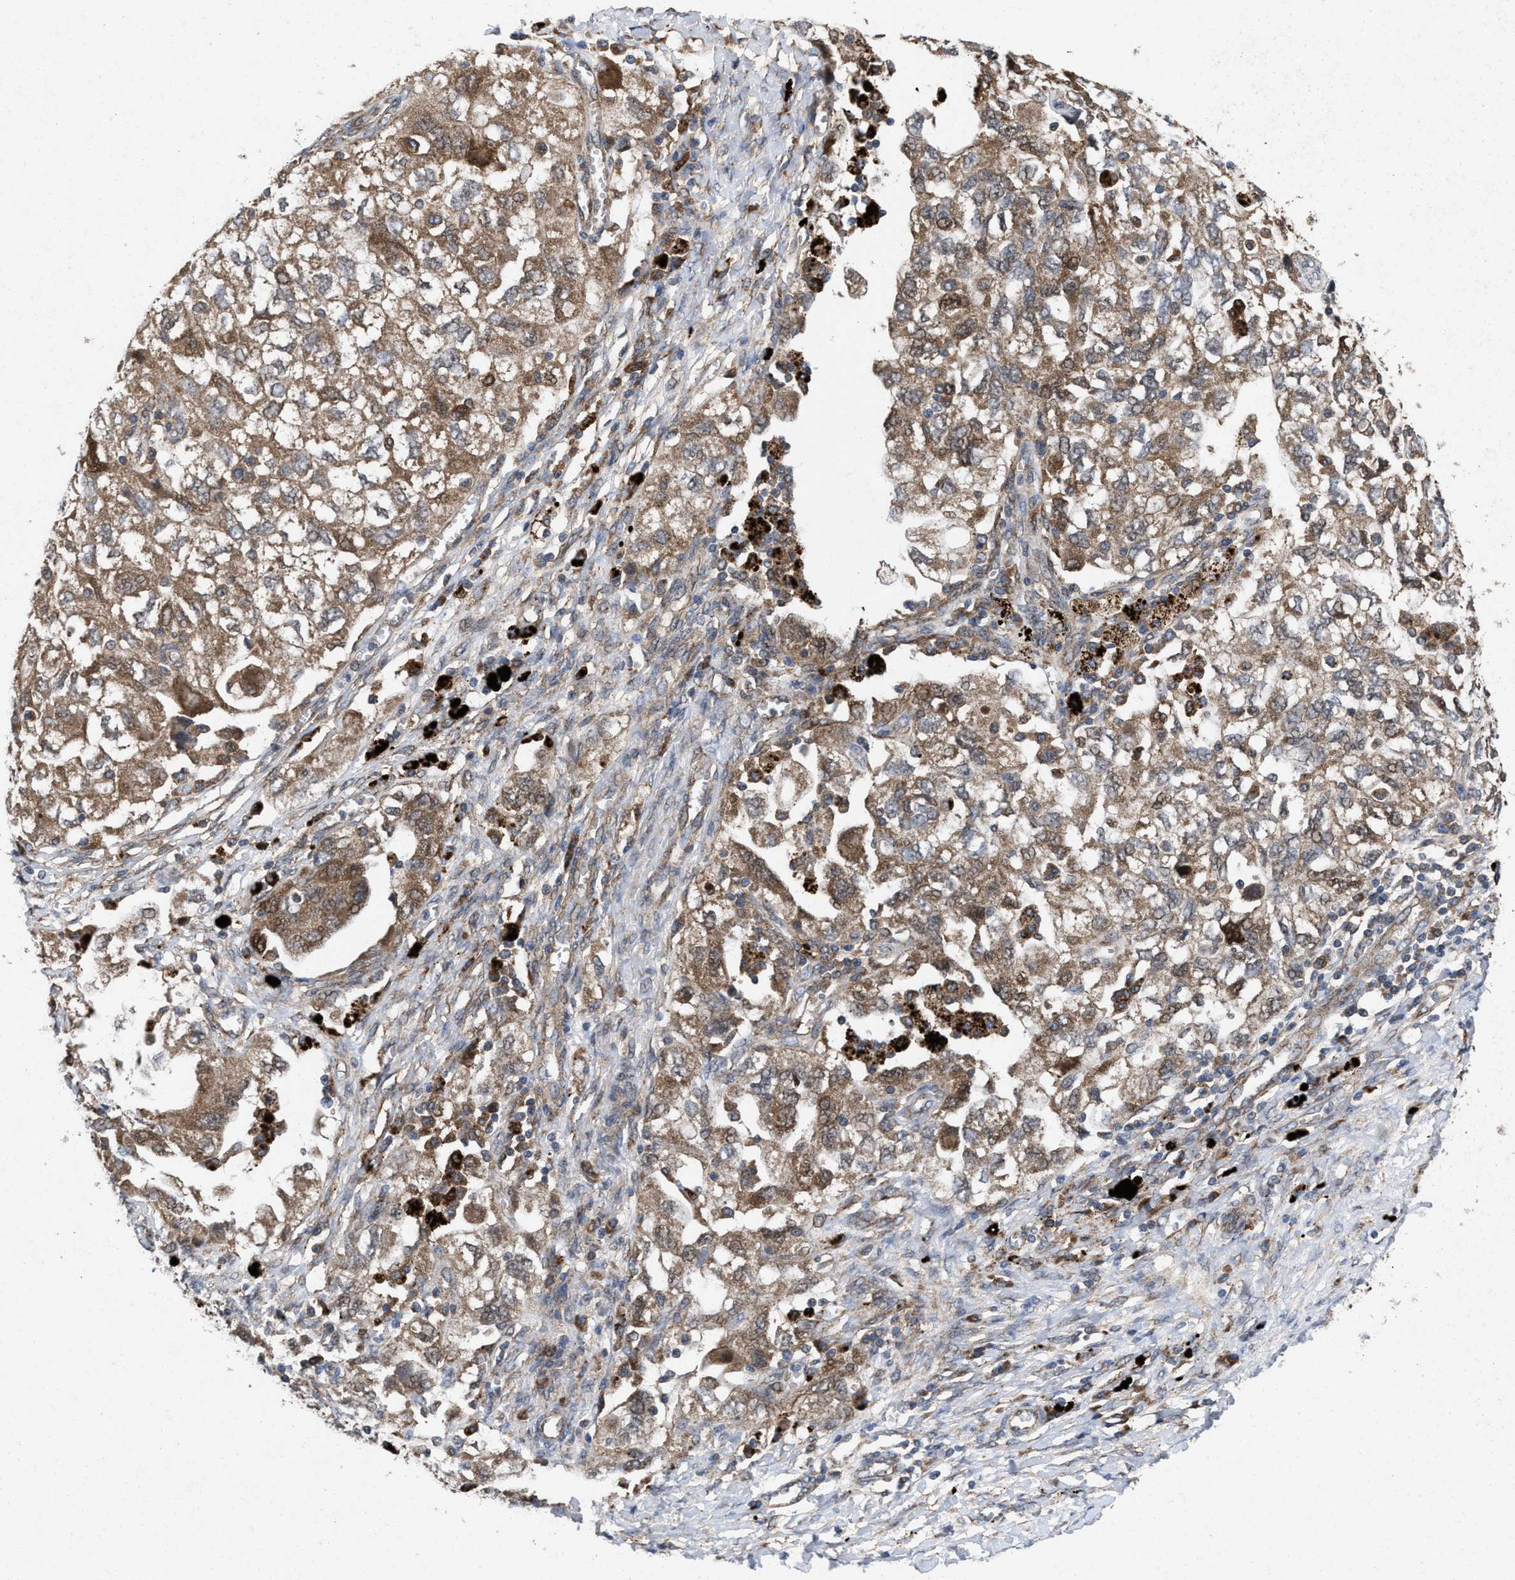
{"staining": {"intensity": "moderate", "quantity": ">75%", "location": "cytoplasmic/membranous"}, "tissue": "ovarian cancer", "cell_type": "Tumor cells", "image_type": "cancer", "snomed": [{"axis": "morphology", "description": "Carcinoma, NOS"}, {"axis": "morphology", "description": "Cystadenocarcinoma, serous, NOS"}, {"axis": "topography", "description": "Ovary"}], "caption": "Ovarian cancer (serous cystadenocarcinoma) stained with a brown dye exhibits moderate cytoplasmic/membranous positive staining in about >75% of tumor cells.", "gene": "MSI2", "patient": {"sex": "female", "age": 69}}